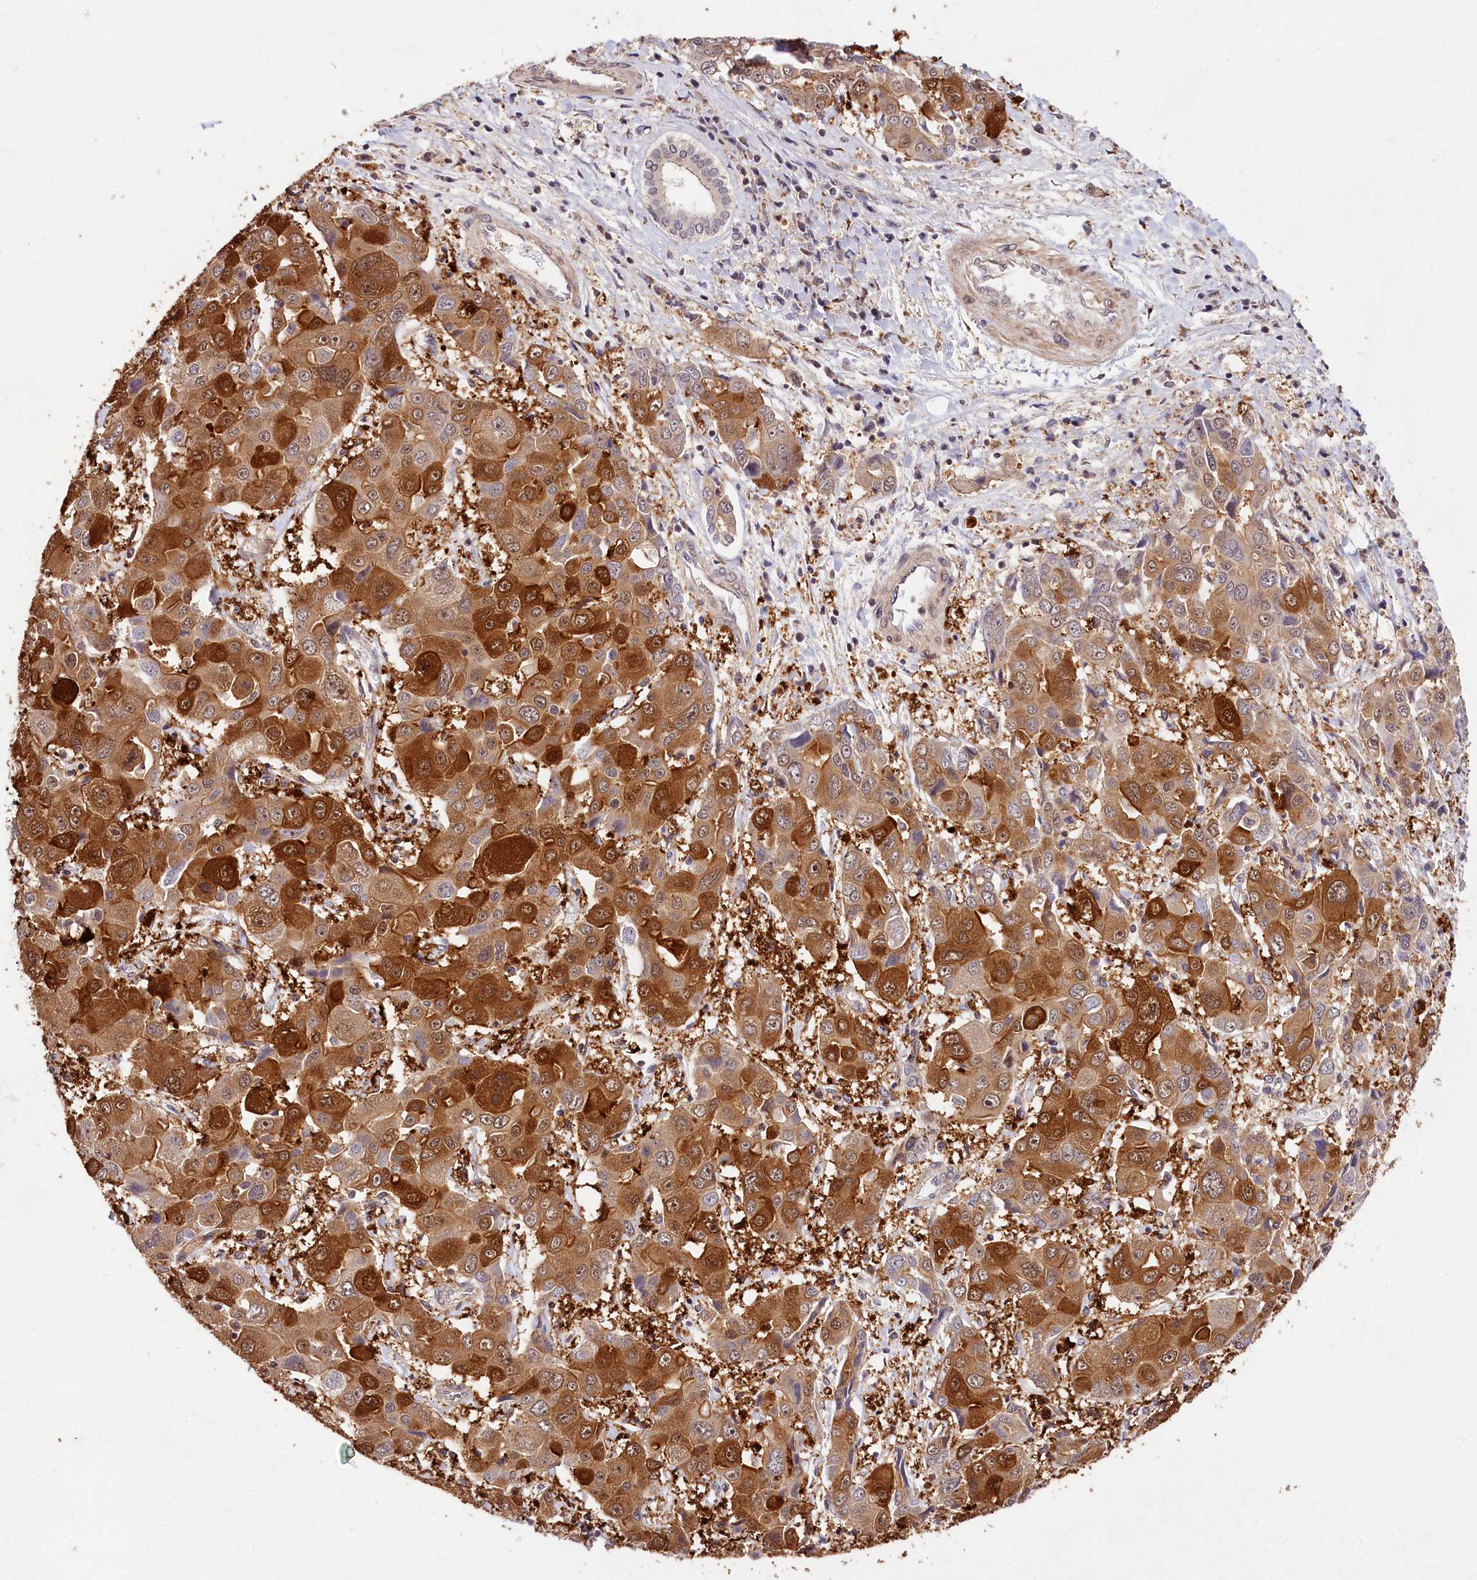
{"staining": {"intensity": "strong", "quantity": ">75%", "location": "cytoplasmic/membranous,nuclear"}, "tissue": "liver cancer", "cell_type": "Tumor cells", "image_type": "cancer", "snomed": [{"axis": "morphology", "description": "Cholangiocarcinoma"}, {"axis": "topography", "description": "Liver"}], "caption": "Immunohistochemical staining of human liver cholangiocarcinoma displays high levels of strong cytoplasmic/membranous and nuclear protein positivity in about >75% of tumor cells.", "gene": "CHORDC1", "patient": {"sex": "male", "age": 67}}